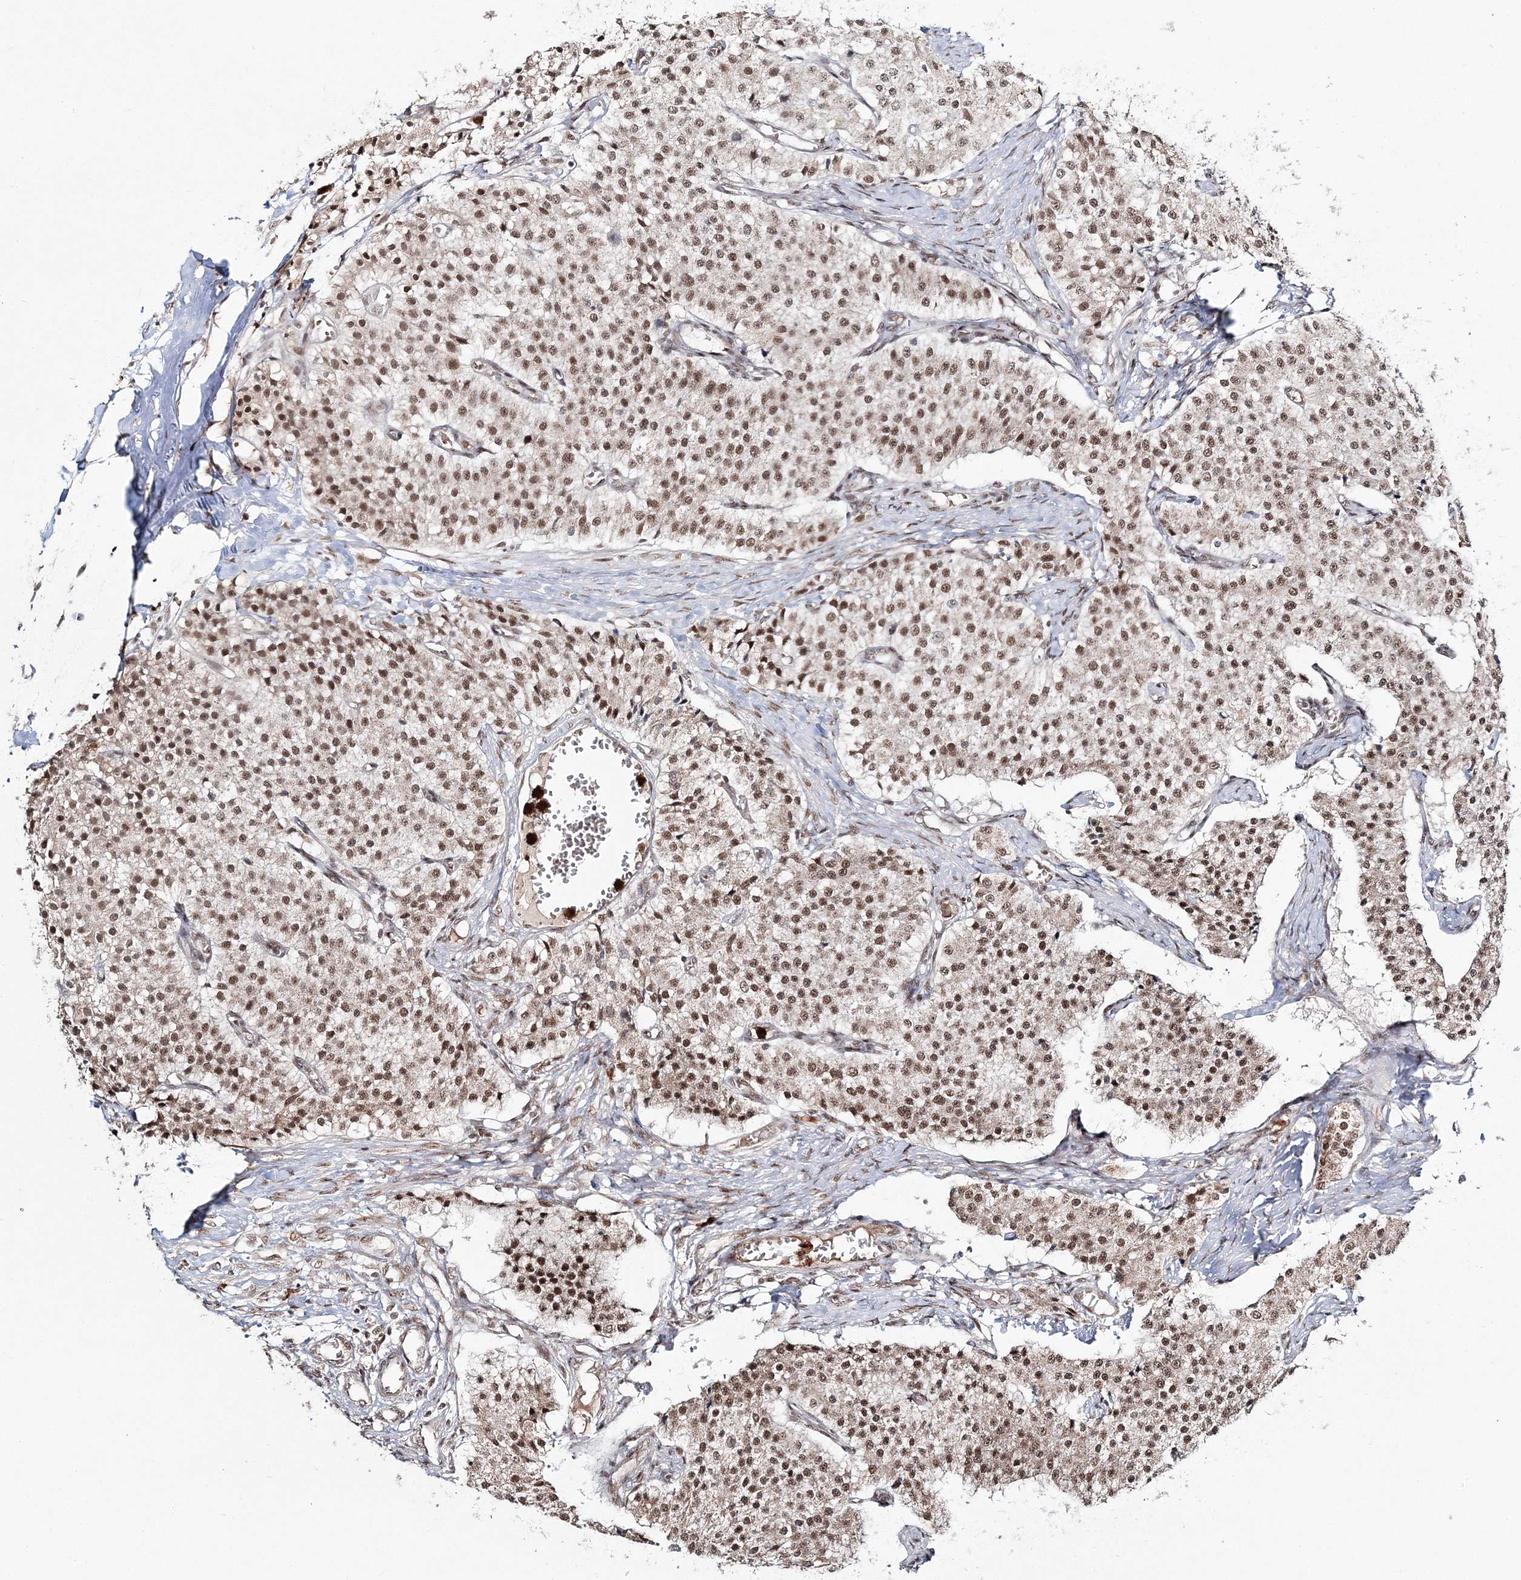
{"staining": {"intensity": "moderate", "quantity": ">75%", "location": "nuclear"}, "tissue": "carcinoid", "cell_type": "Tumor cells", "image_type": "cancer", "snomed": [{"axis": "morphology", "description": "Carcinoid, malignant, NOS"}, {"axis": "topography", "description": "Colon"}], "caption": "Protein staining by IHC exhibits moderate nuclear expression in about >75% of tumor cells in carcinoid.", "gene": "QRICH1", "patient": {"sex": "female", "age": 52}}